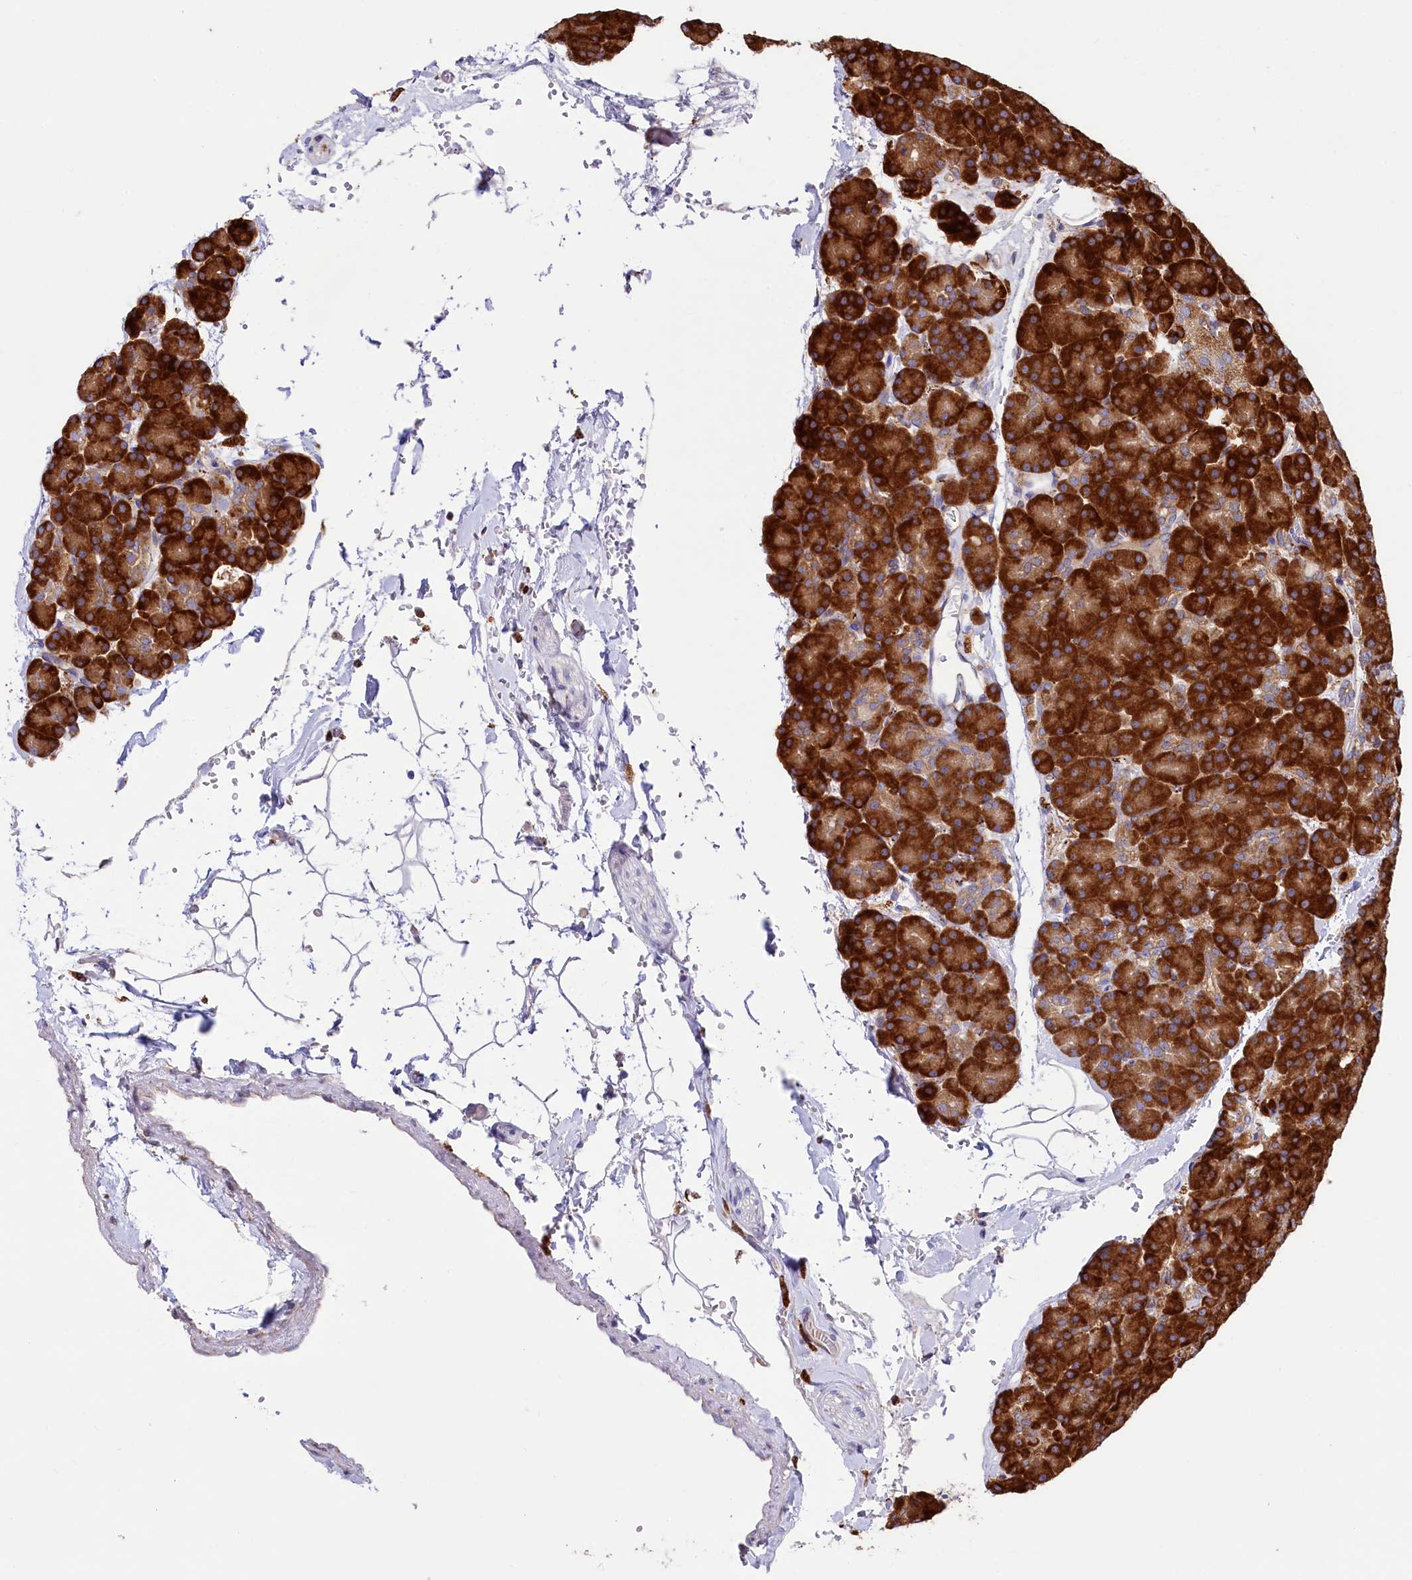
{"staining": {"intensity": "strong", "quantity": ">75%", "location": "cytoplasmic/membranous"}, "tissue": "pancreas", "cell_type": "Exocrine glandular cells", "image_type": "normal", "snomed": [{"axis": "morphology", "description": "Normal tissue, NOS"}, {"axis": "topography", "description": "Pancreas"}], "caption": "A micrograph of pancreas stained for a protein shows strong cytoplasmic/membranous brown staining in exocrine glandular cells.", "gene": "CHID1", "patient": {"sex": "female", "age": 43}}